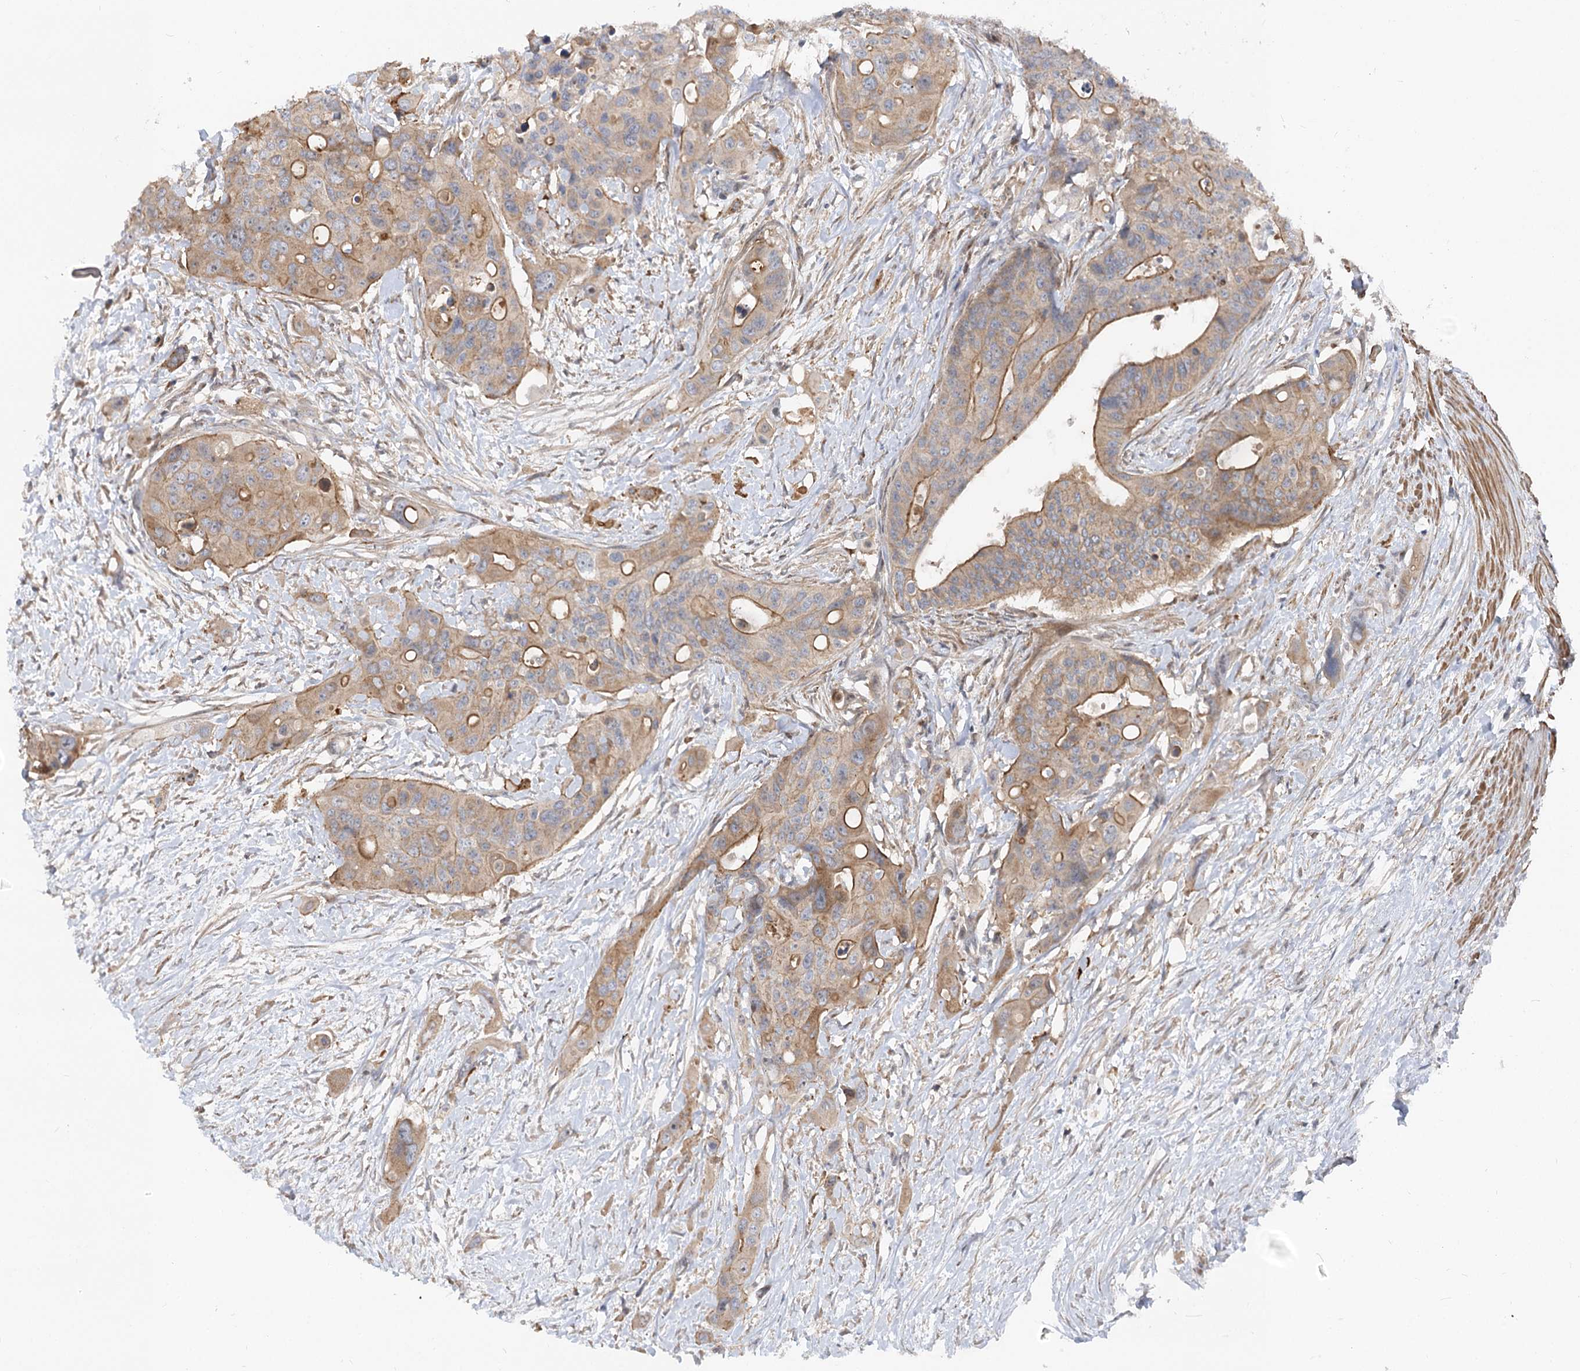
{"staining": {"intensity": "moderate", "quantity": ">75%", "location": "cytoplasmic/membranous"}, "tissue": "colorectal cancer", "cell_type": "Tumor cells", "image_type": "cancer", "snomed": [{"axis": "morphology", "description": "Adenocarcinoma, NOS"}, {"axis": "topography", "description": "Colon"}], "caption": "This is an image of immunohistochemistry staining of colorectal cancer, which shows moderate staining in the cytoplasmic/membranous of tumor cells.", "gene": "FGF19", "patient": {"sex": "male", "age": 77}}